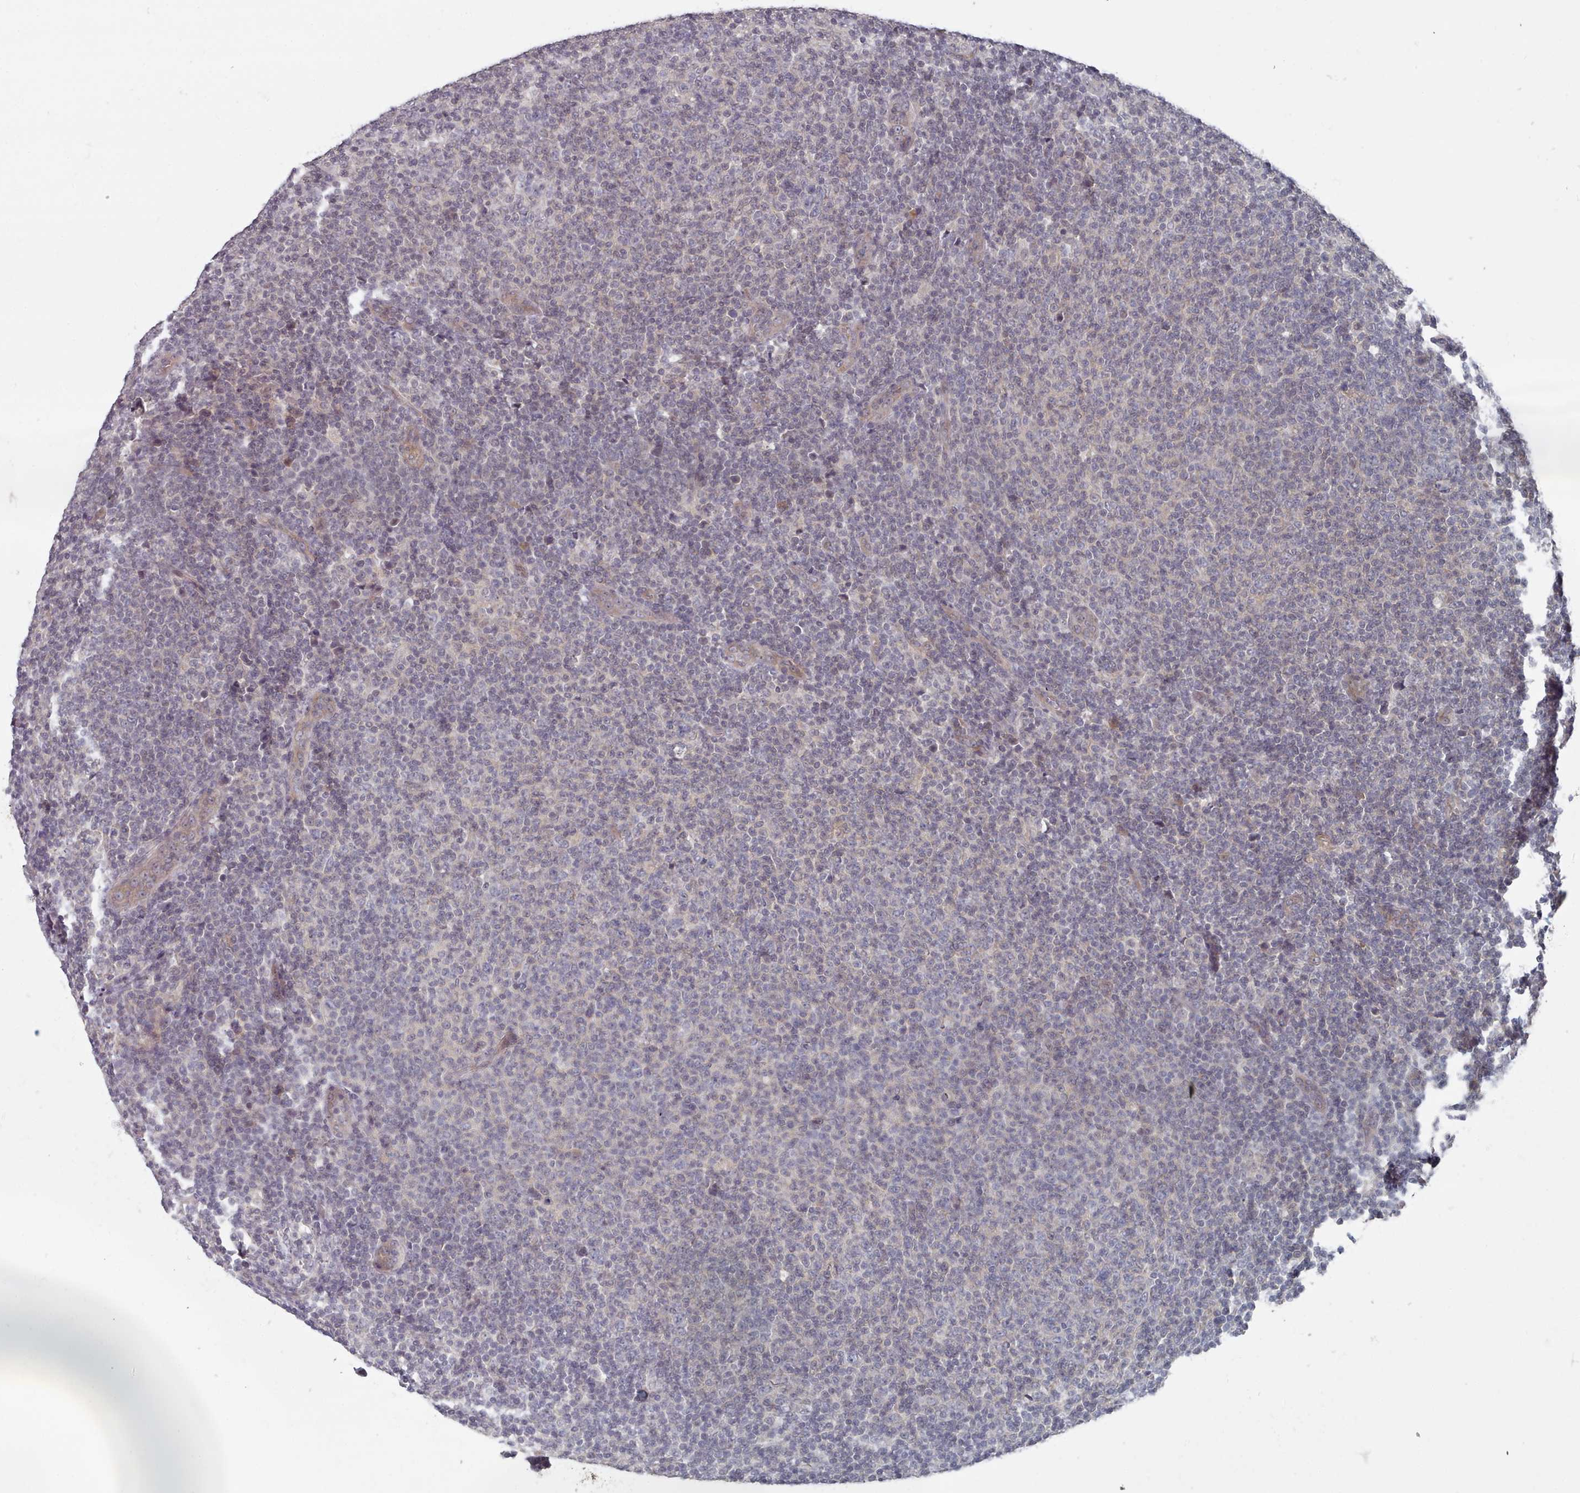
{"staining": {"intensity": "negative", "quantity": "none", "location": "none"}, "tissue": "lymphoma", "cell_type": "Tumor cells", "image_type": "cancer", "snomed": [{"axis": "morphology", "description": "Malignant lymphoma, non-Hodgkin's type, Low grade"}, {"axis": "topography", "description": "Lymph node"}], "caption": "Malignant lymphoma, non-Hodgkin's type (low-grade) stained for a protein using immunohistochemistry (IHC) displays no staining tumor cells.", "gene": "HYAL3", "patient": {"sex": "male", "age": 66}}